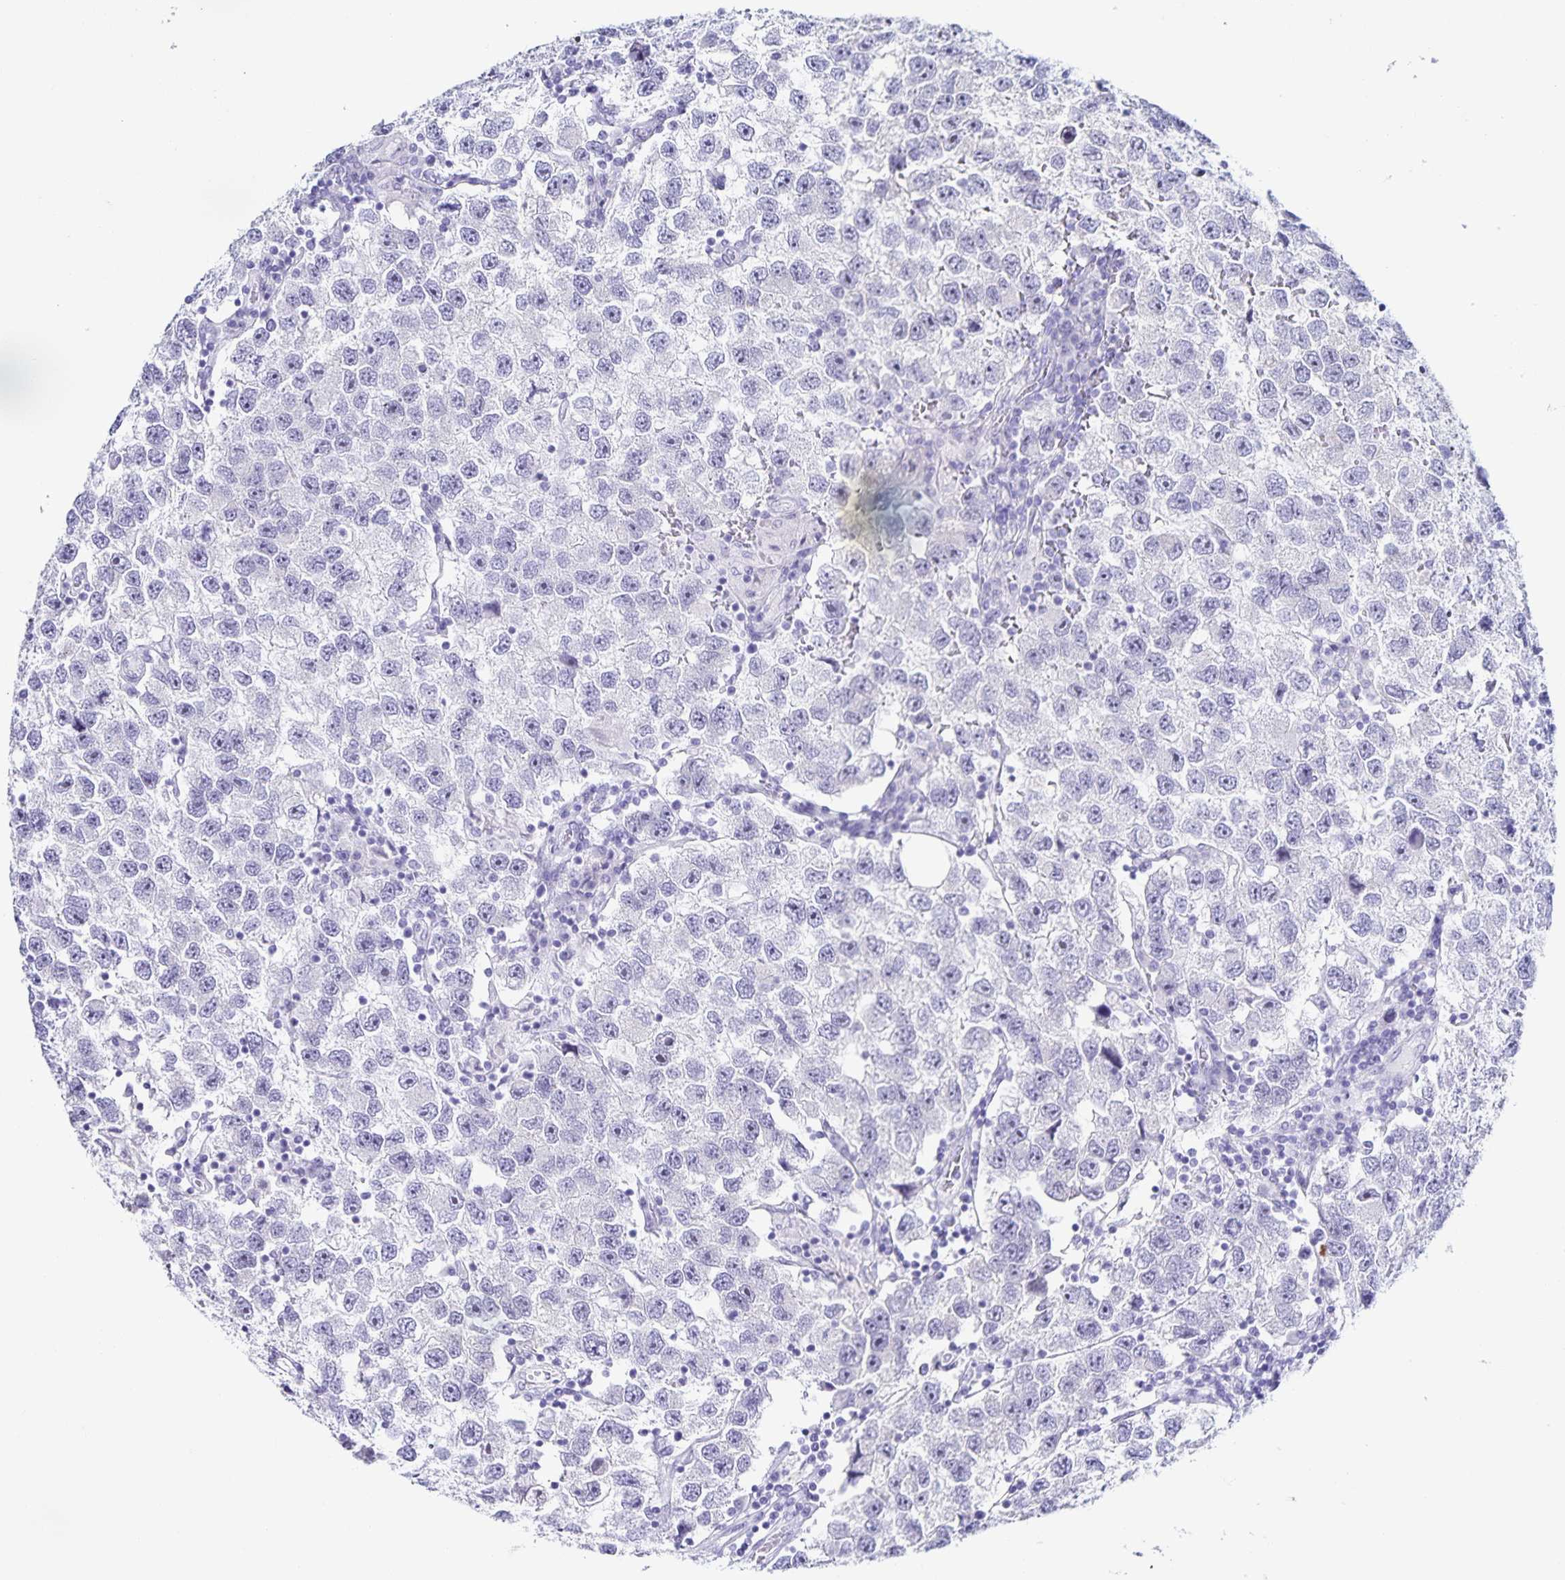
{"staining": {"intensity": "negative", "quantity": "none", "location": "none"}, "tissue": "testis cancer", "cell_type": "Tumor cells", "image_type": "cancer", "snomed": [{"axis": "morphology", "description": "Seminoma, NOS"}, {"axis": "topography", "description": "Testis"}], "caption": "Seminoma (testis) was stained to show a protein in brown. There is no significant positivity in tumor cells. (Immunohistochemistry (ihc), brightfield microscopy, high magnification).", "gene": "FAM170A", "patient": {"sex": "male", "age": 26}}